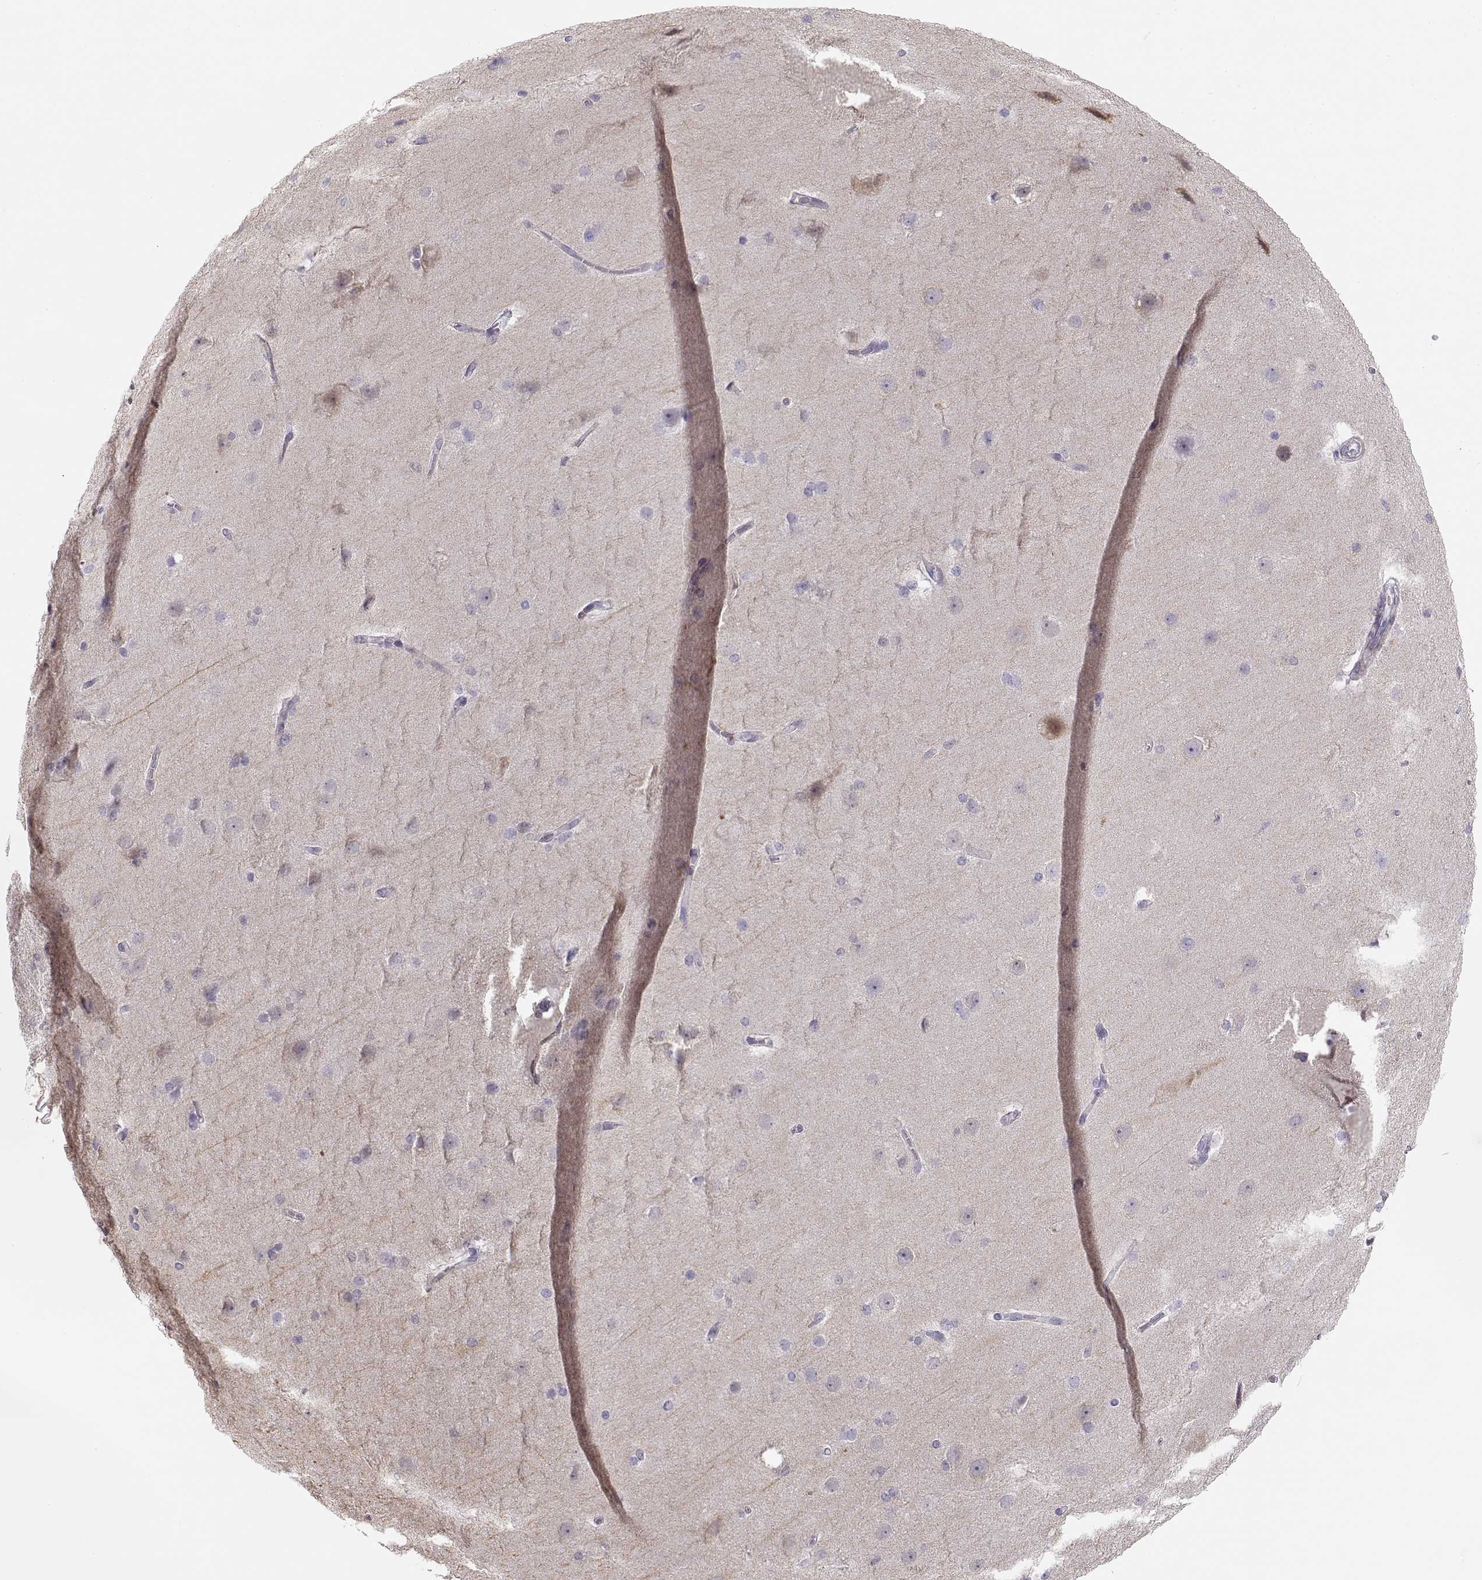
{"staining": {"intensity": "negative", "quantity": "none", "location": "none"}, "tissue": "hippocampus", "cell_type": "Glial cells", "image_type": "normal", "snomed": [{"axis": "morphology", "description": "Normal tissue, NOS"}, {"axis": "topography", "description": "Cerebral cortex"}, {"axis": "topography", "description": "Hippocampus"}], "caption": "IHC micrograph of normal hippocampus stained for a protein (brown), which demonstrates no expression in glial cells.", "gene": "DAPL1", "patient": {"sex": "female", "age": 19}}